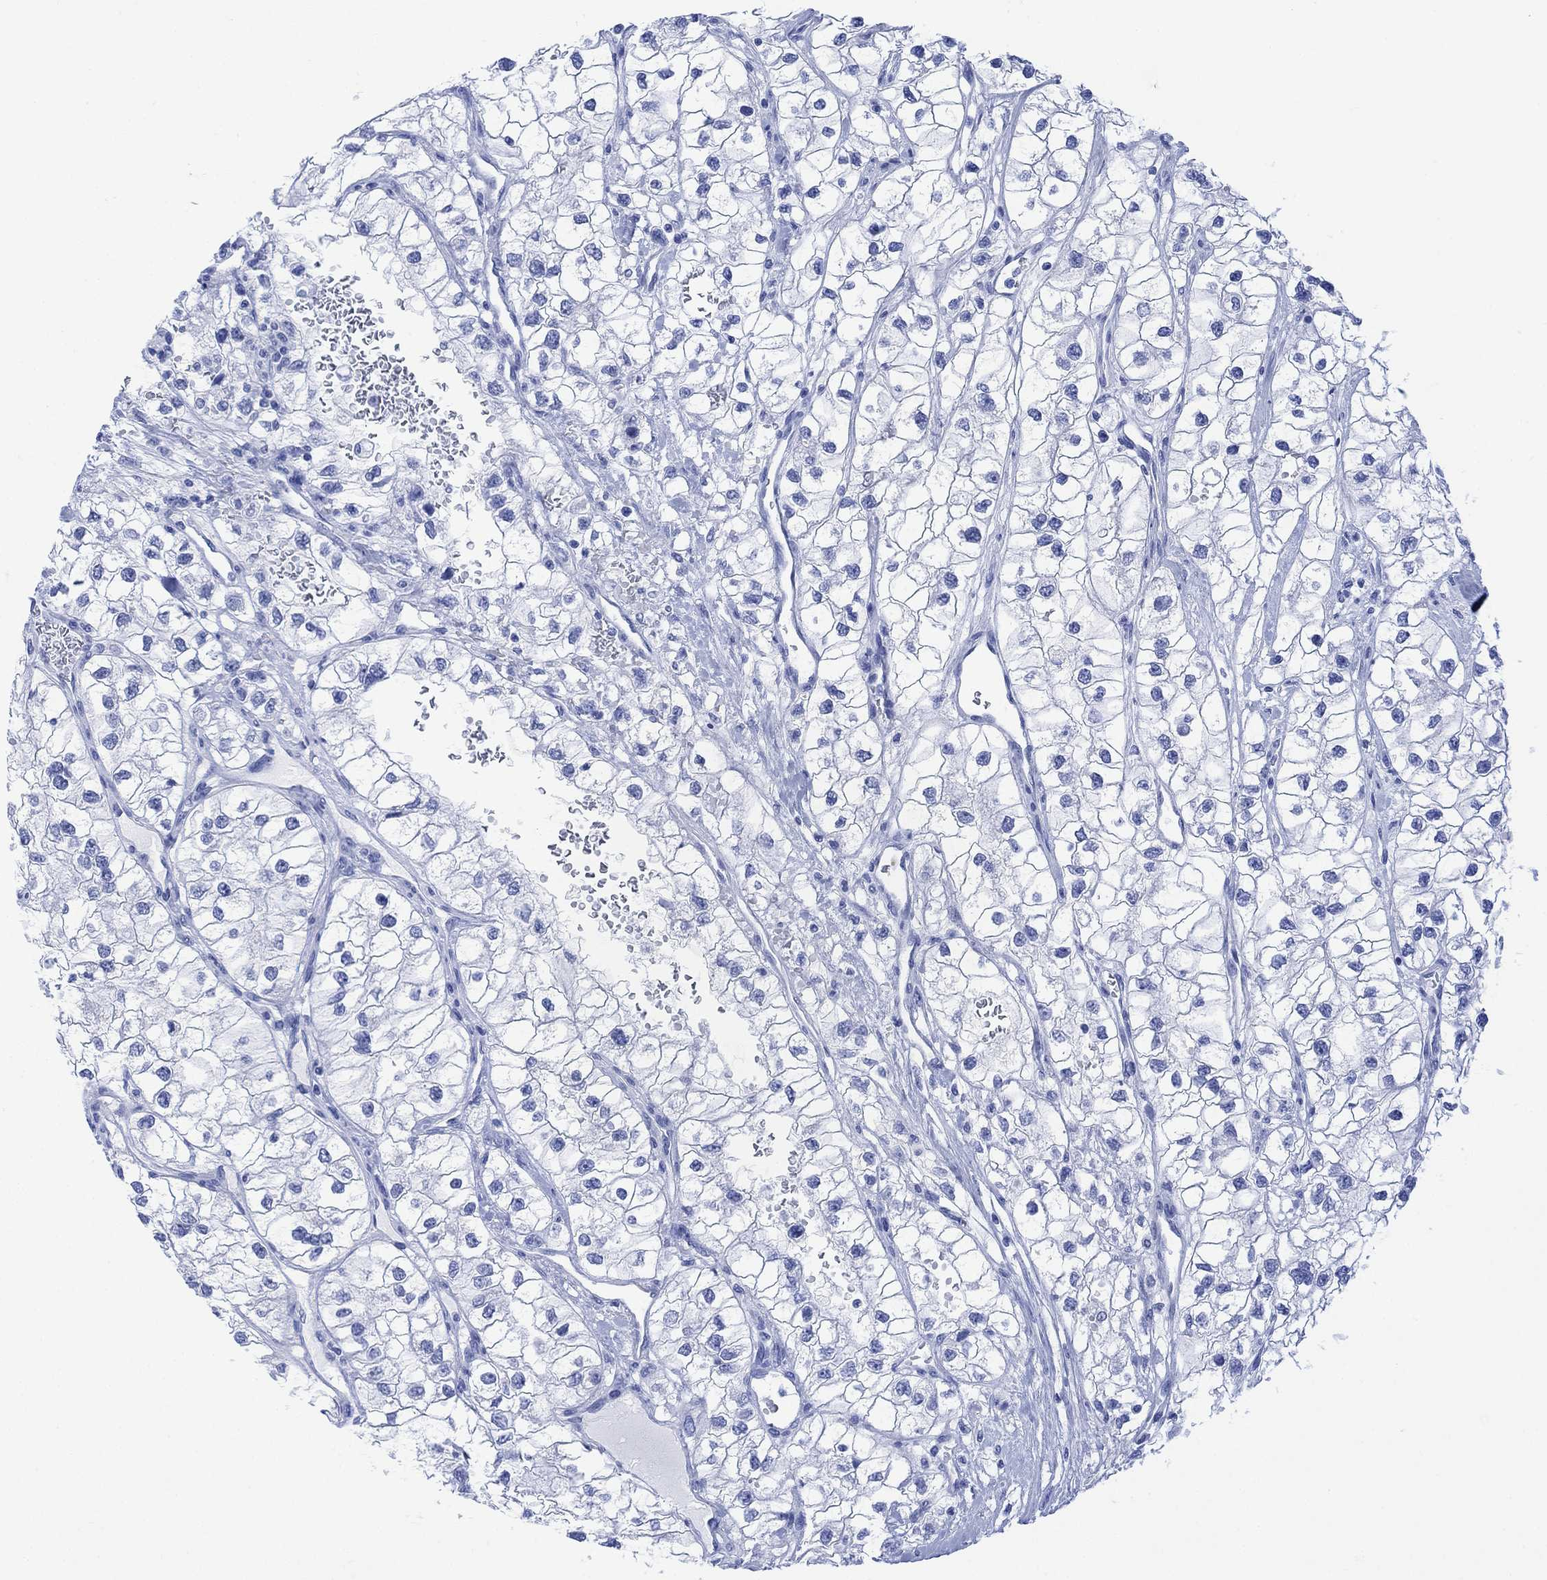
{"staining": {"intensity": "negative", "quantity": "none", "location": "none"}, "tissue": "renal cancer", "cell_type": "Tumor cells", "image_type": "cancer", "snomed": [{"axis": "morphology", "description": "Adenocarcinoma, NOS"}, {"axis": "topography", "description": "Kidney"}], "caption": "Immunohistochemistry micrograph of renal adenocarcinoma stained for a protein (brown), which displays no expression in tumor cells.", "gene": "CELF4", "patient": {"sex": "male", "age": 59}}